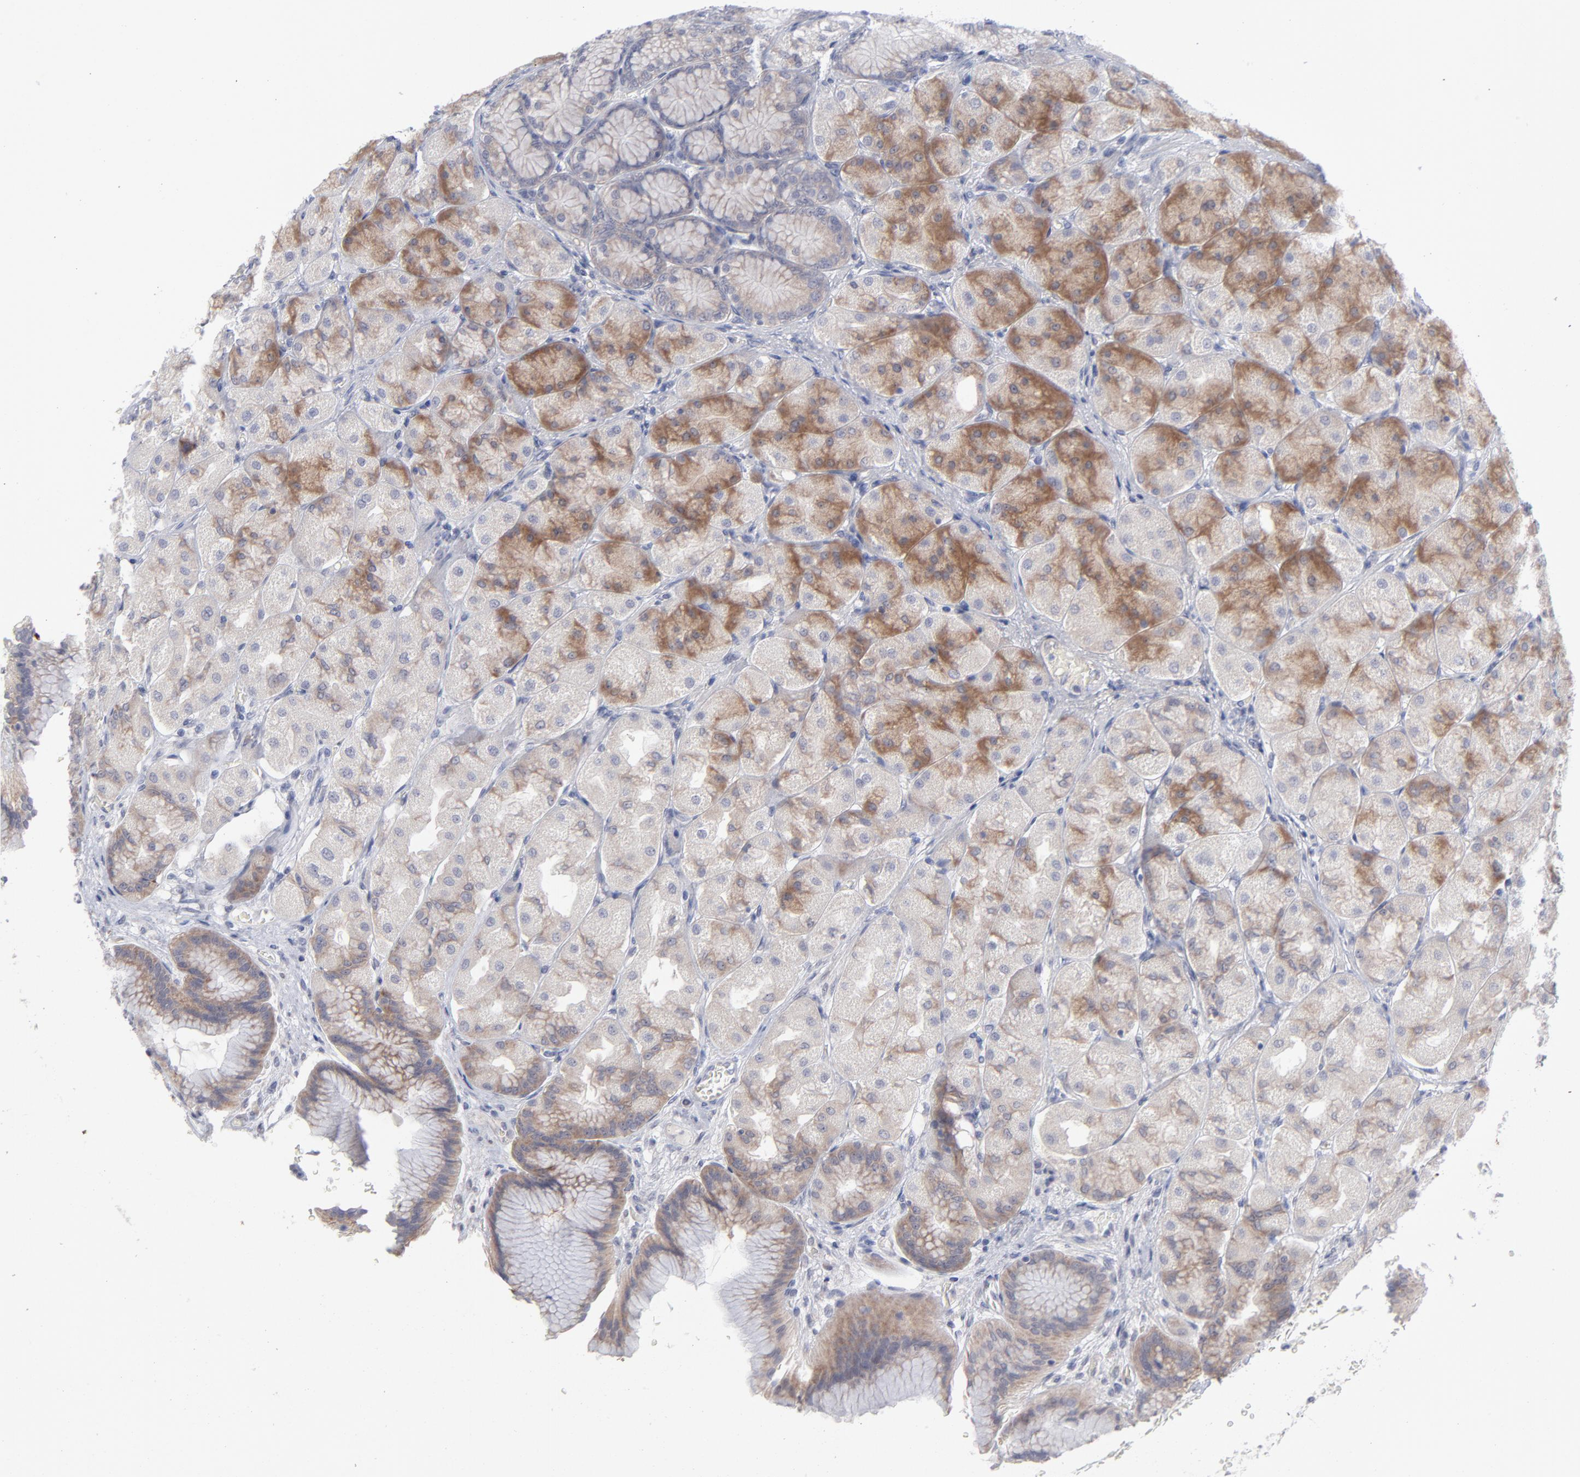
{"staining": {"intensity": "moderate", "quantity": "<25%", "location": "cytoplasmic/membranous"}, "tissue": "stomach", "cell_type": "Glandular cells", "image_type": "normal", "snomed": [{"axis": "morphology", "description": "Normal tissue, NOS"}, {"axis": "morphology", "description": "Adenocarcinoma, NOS"}, {"axis": "topography", "description": "Stomach"}, {"axis": "topography", "description": "Stomach, lower"}], "caption": "Immunohistochemical staining of benign stomach demonstrates <25% levels of moderate cytoplasmic/membranous protein positivity in about <25% of glandular cells.", "gene": "RPS24", "patient": {"sex": "female", "age": 65}}